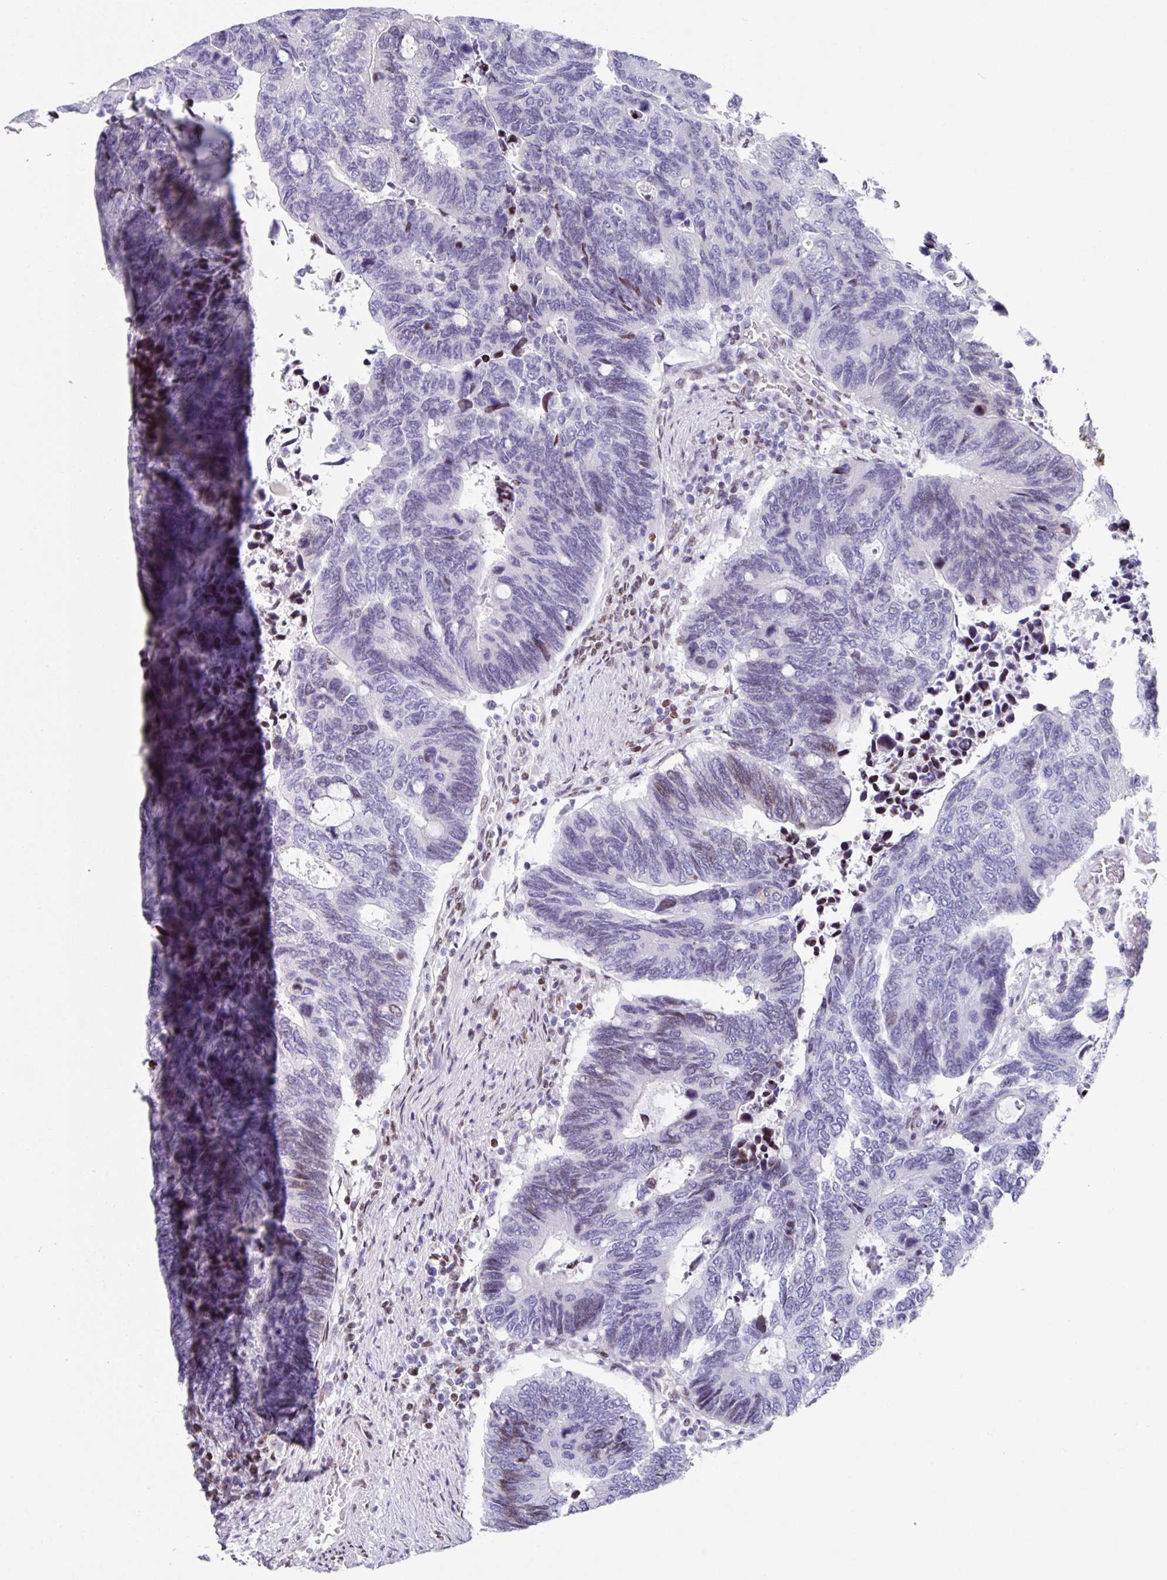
{"staining": {"intensity": "moderate", "quantity": "<25%", "location": "nuclear"}, "tissue": "colorectal cancer", "cell_type": "Tumor cells", "image_type": "cancer", "snomed": [{"axis": "morphology", "description": "Adenocarcinoma, NOS"}, {"axis": "topography", "description": "Colon"}], "caption": "There is low levels of moderate nuclear staining in tumor cells of colorectal cancer (adenocarcinoma), as demonstrated by immunohistochemical staining (brown color).", "gene": "TCF3", "patient": {"sex": "male", "age": 87}}